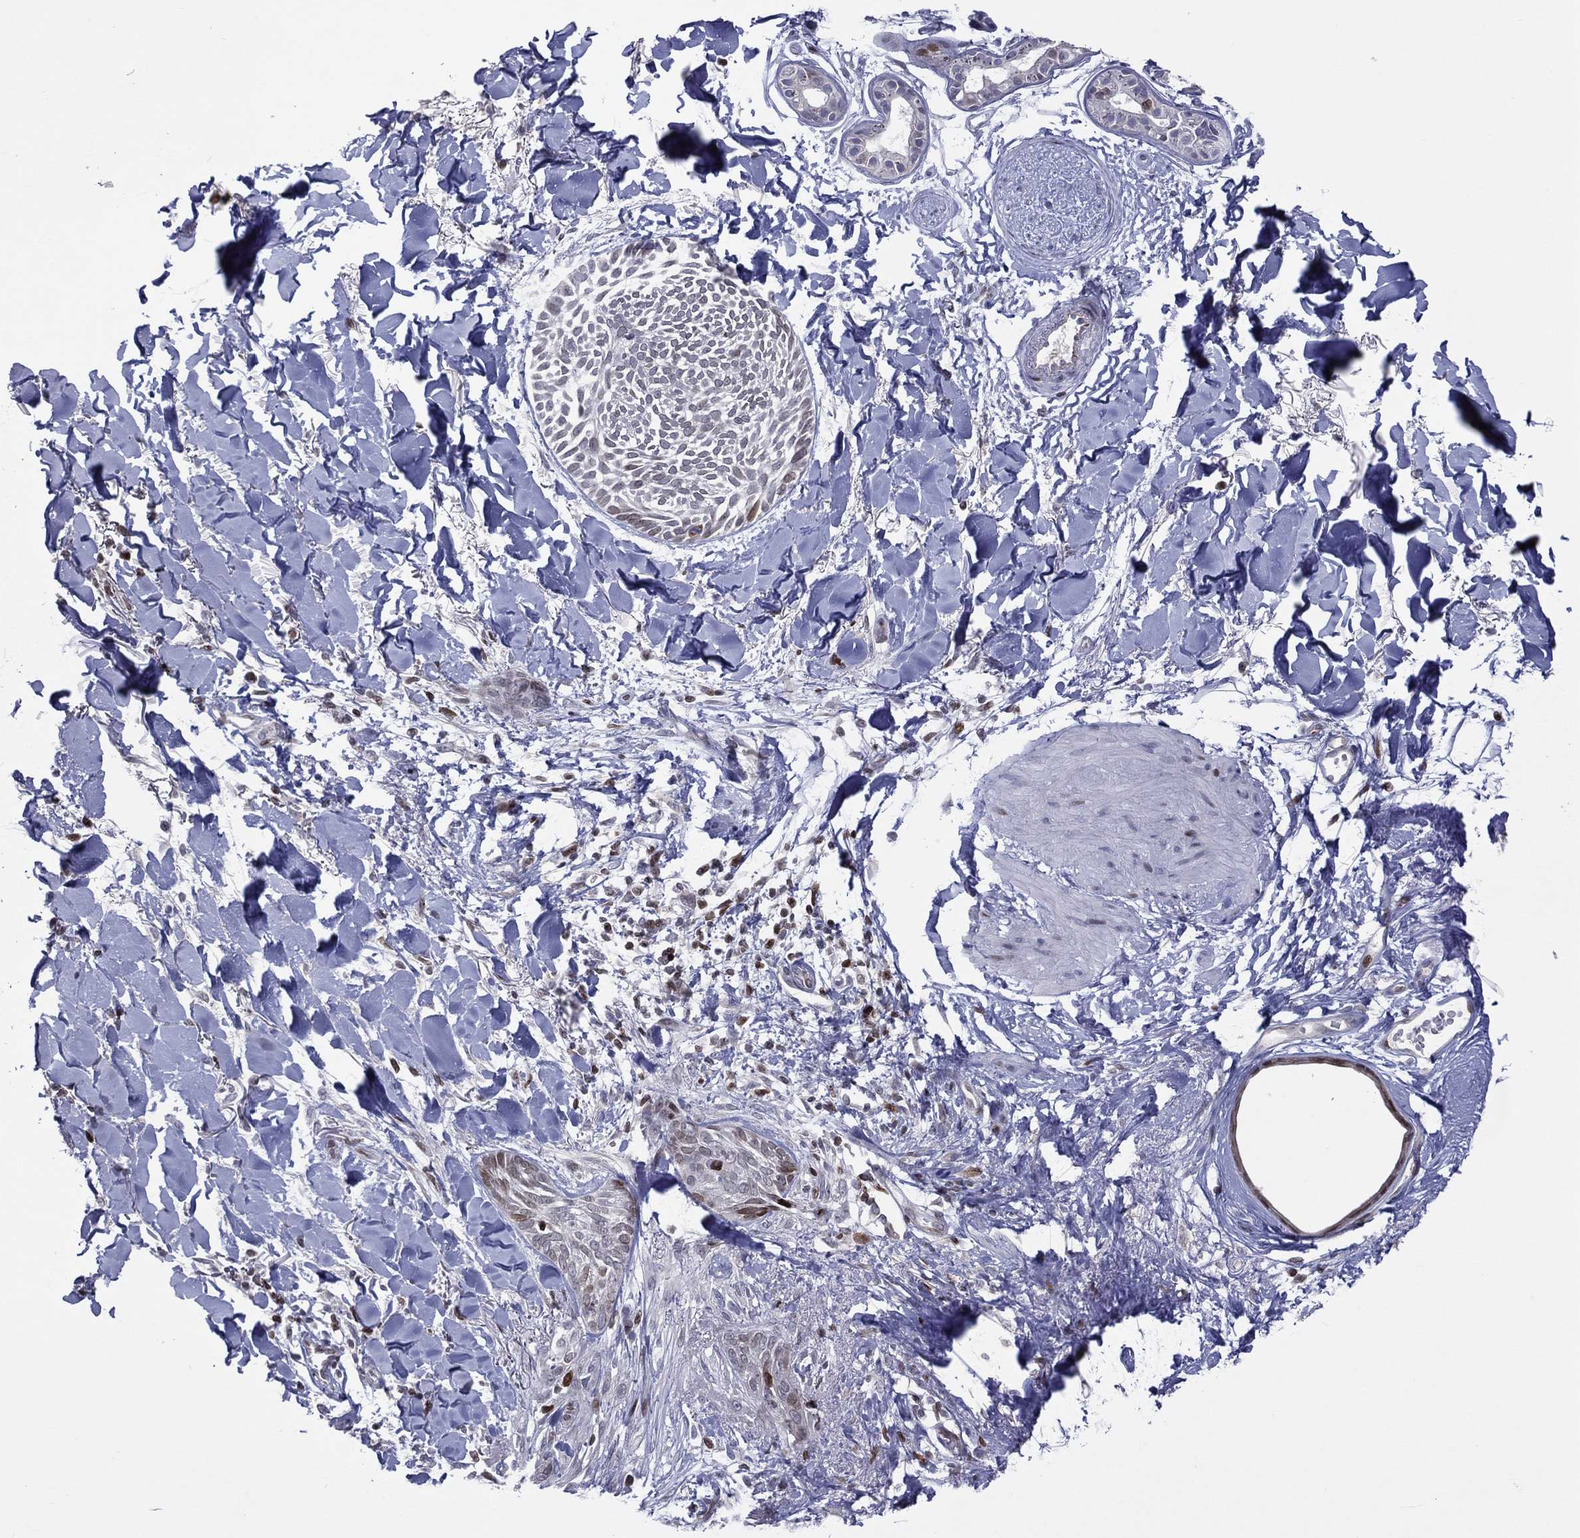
{"staining": {"intensity": "weak", "quantity": "25%-75%", "location": "nuclear"}, "tissue": "skin cancer", "cell_type": "Tumor cells", "image_type": "cancer", "snomed": [{"axis": "morphology", "description": "Normal tissue, NOS"}, {"axis": "morphology", "description": "Basal cell carcinoma"}, {"axis": "topography", "description": "Skin"}], "caption": "DAB immunohistochemical staining of human skin cancer reveals weak nuclear protein positivity in approximately 25%-75% of tumor cells.", "gene": "DBF4B", "patient": {"sex": "male", "age": 84}}